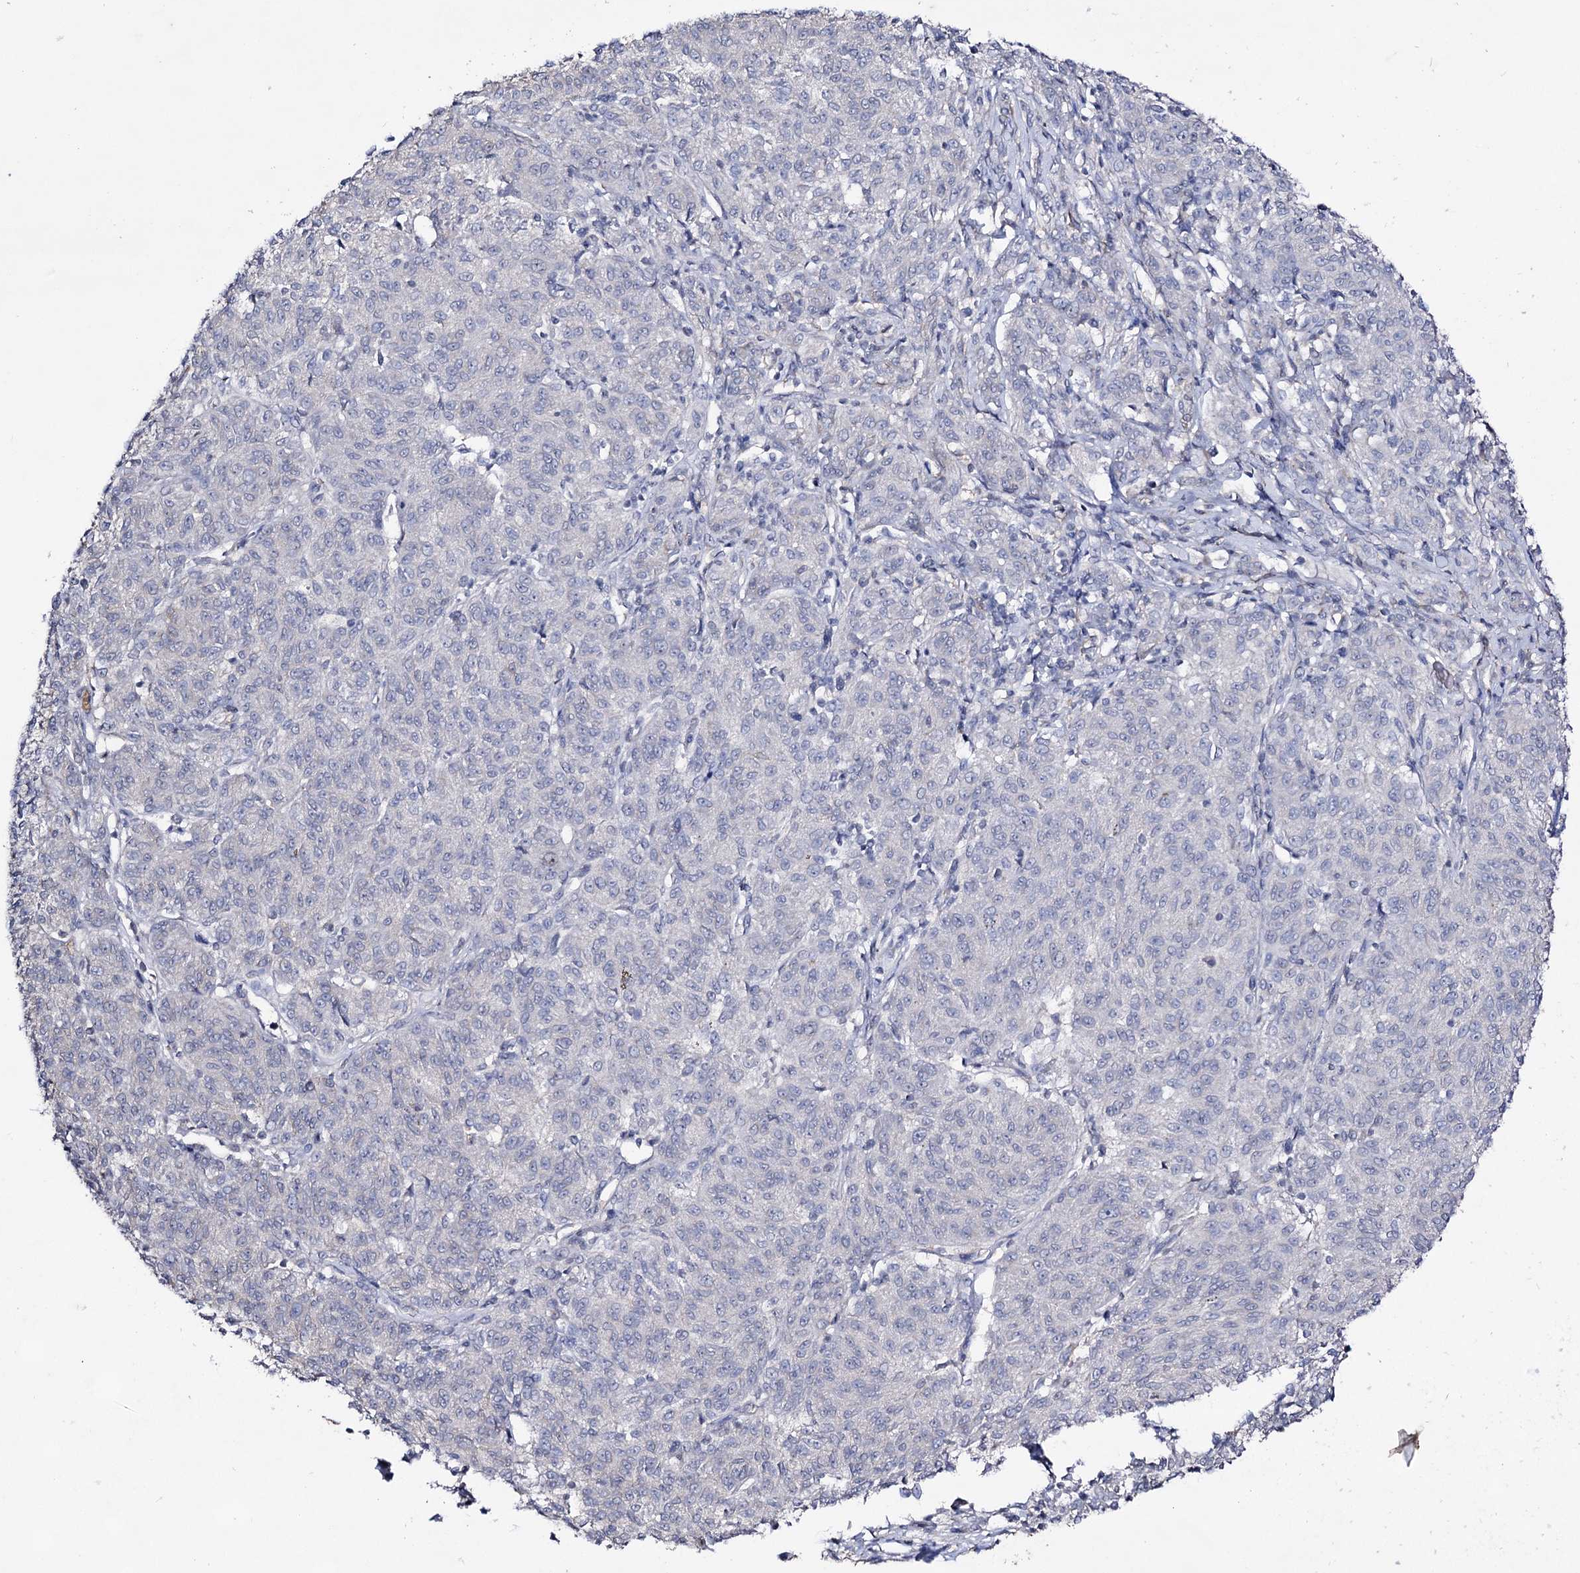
{"staining": {"intensity": "negative", "quantity": "none", "location": "none"}, "tissue": "melanoma", "cell_type": "Tumor cells", "image_type": "cancer", "snomed": [{"axis": "morphology", "description": "Malignant melanoma, NOS"}, {"axis": "topography", "description": "Skin"}], "caption": "The micrograph displays no significant expression in tumor cells of malignant melanoma.", "gene": "PLIN1", "patient": {"sex": "female", "age": 72}}